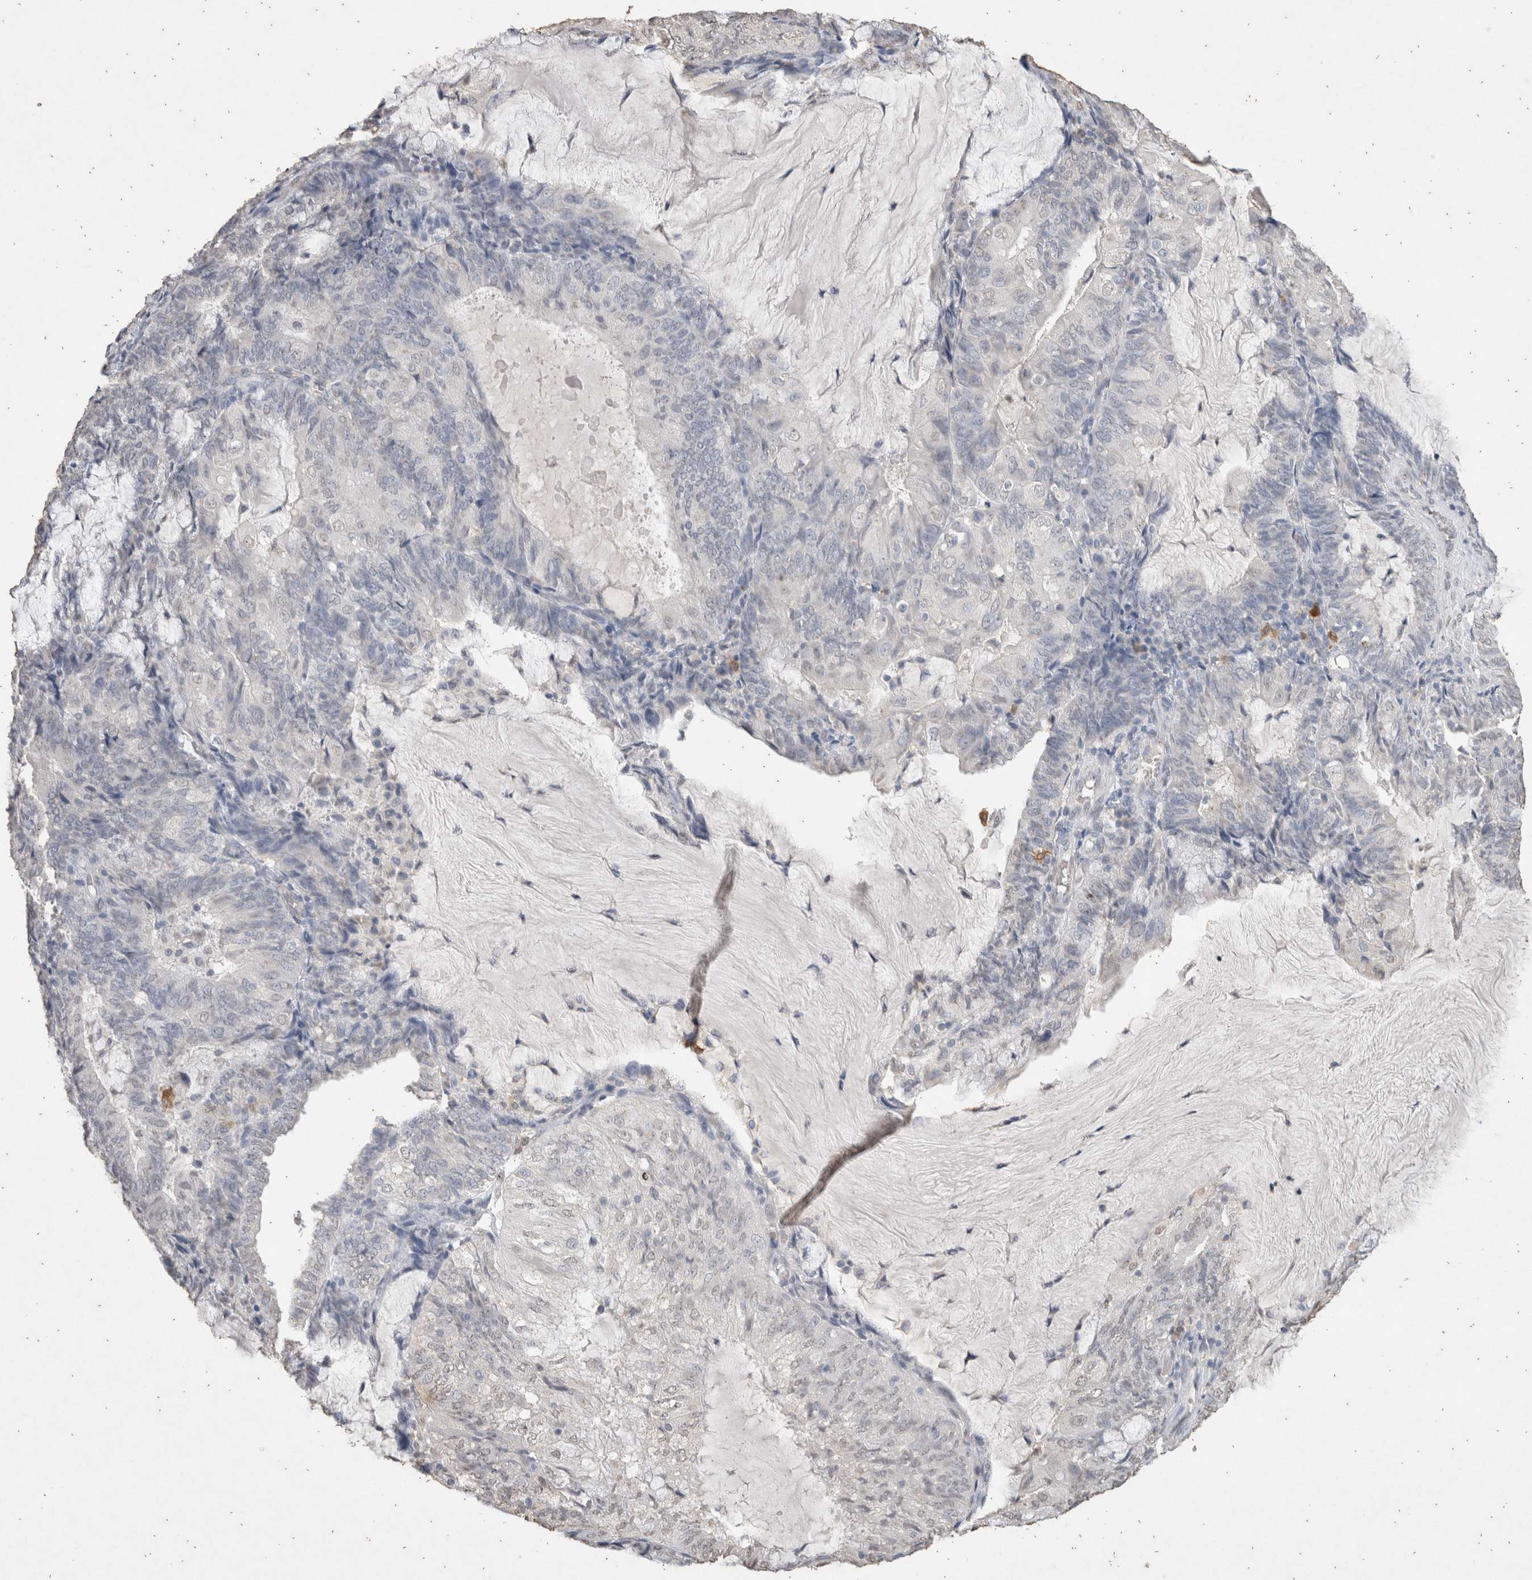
{"staining": {"intensity": "negative", "quantity": "none", "location": "none"}, "tissue": "endometrial cancer", "cell_type": "Tumor cells", "image_type": "cancer", "snomed": [{"axis": "morphology", "description": "Adenocarcinoma, NOS"}, {"axis": "topography", "description": "Endometrium"}], "caption": "DAB (3,3'-diaminobenzidine) immunohistochemical staining of endometrial cancer displays no significant staining in tumor cells.", "gene": "LGALS2", "patient": {"sex": "female", "age": 81}}